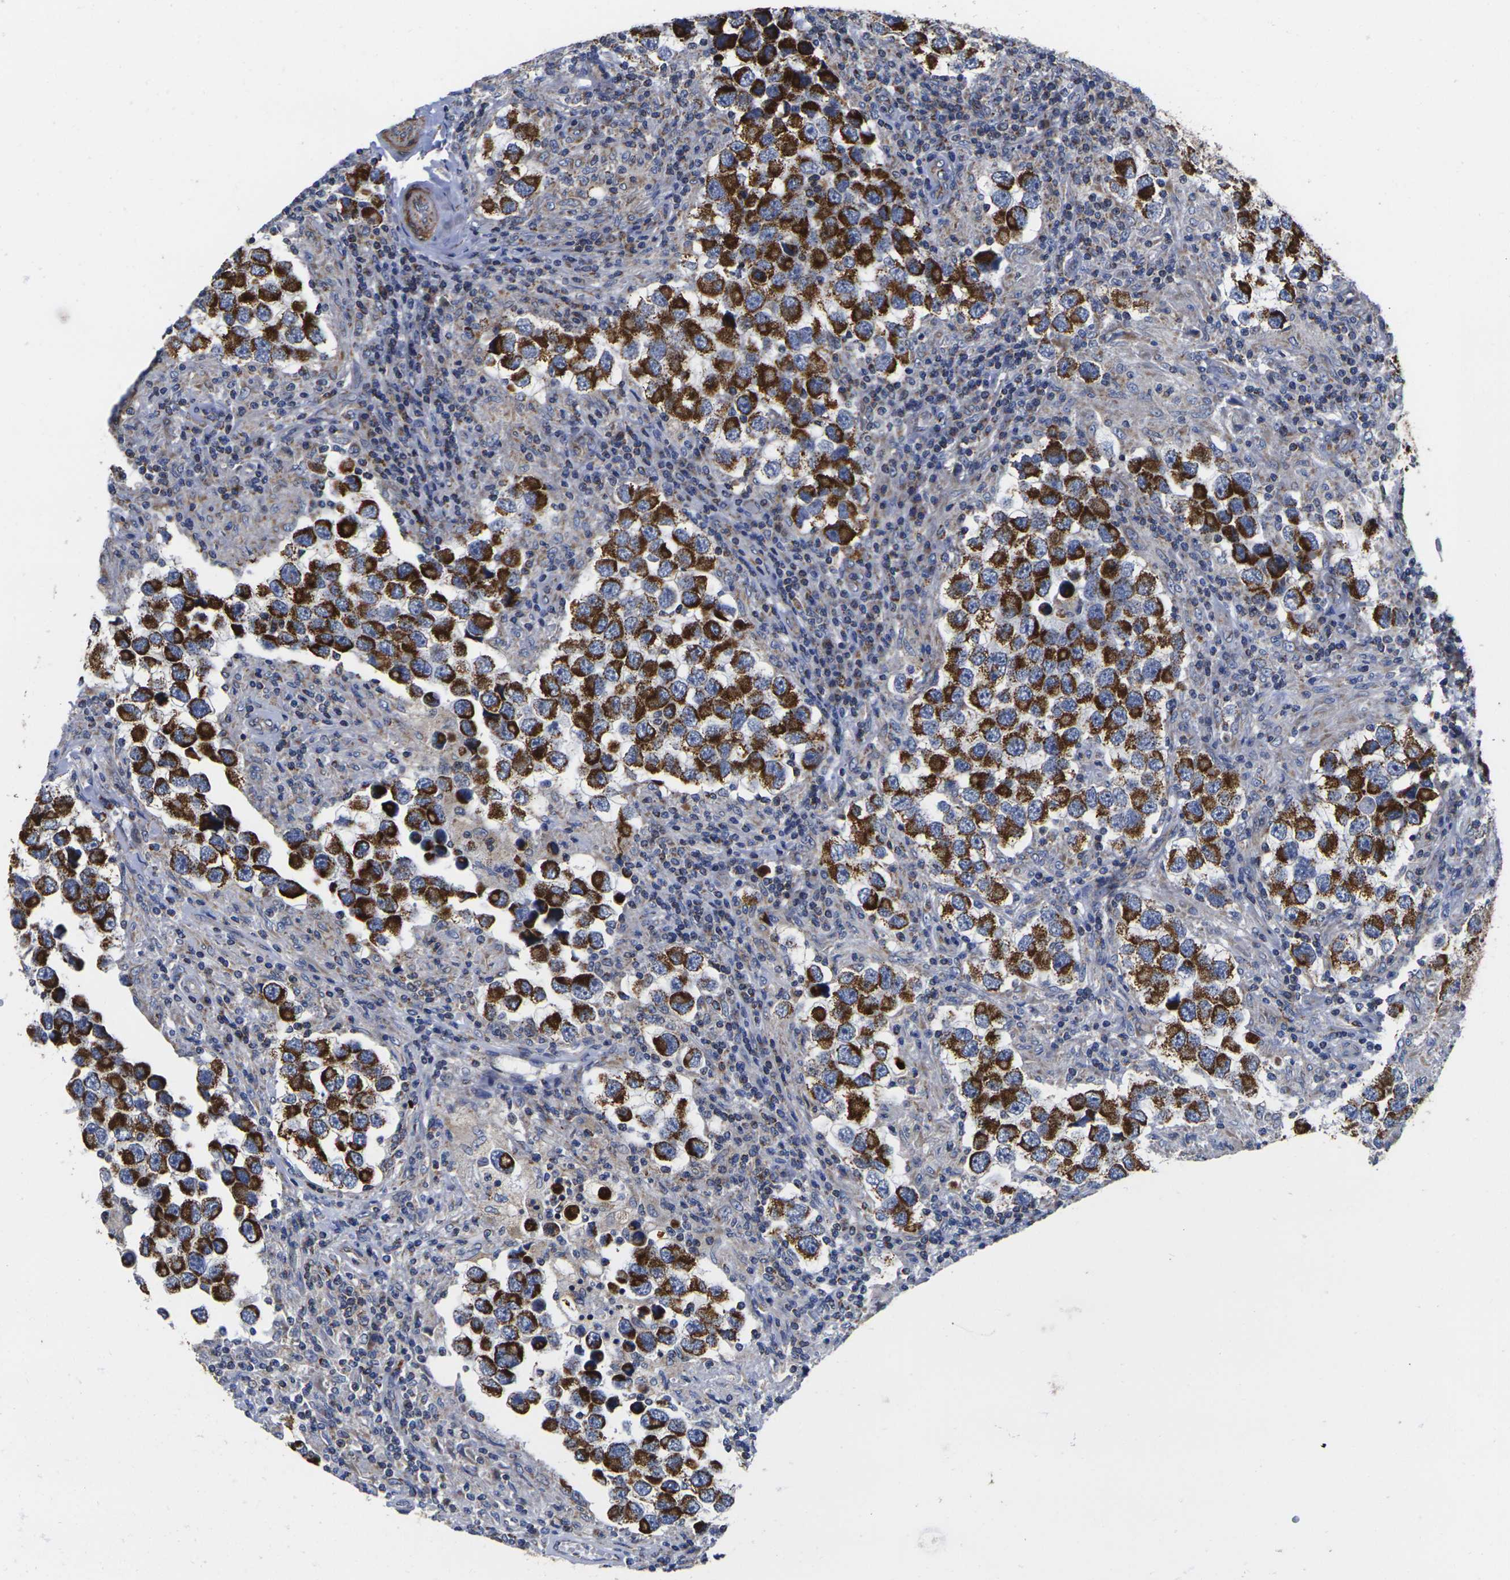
{"staining": {"intensity": "strong", "quantity": ">75%", "location": "cytoplasmic/membranous"}, "tissue": "testis cancer", "cell_type": "Tumor cells", "image_type": "cancer", "snomed": [{"axis": "morphology", "description": "Carcinoma, Embryonal, NOS"}, {"axis": "topography", "description": "Testis"}], "caption": "IHC micrograph of neoplastic tissue: testis cancer (embryonal carcinoma) stained using immunohistochemistry displays high levels of strong protein expression localized specifically in the cytoplasmic/membranous of tumor cells, appearing as a cytoplasmic/membranous brown color.", "gene": "P2RY11", "patient": {"sex": "male", "age": 21}}